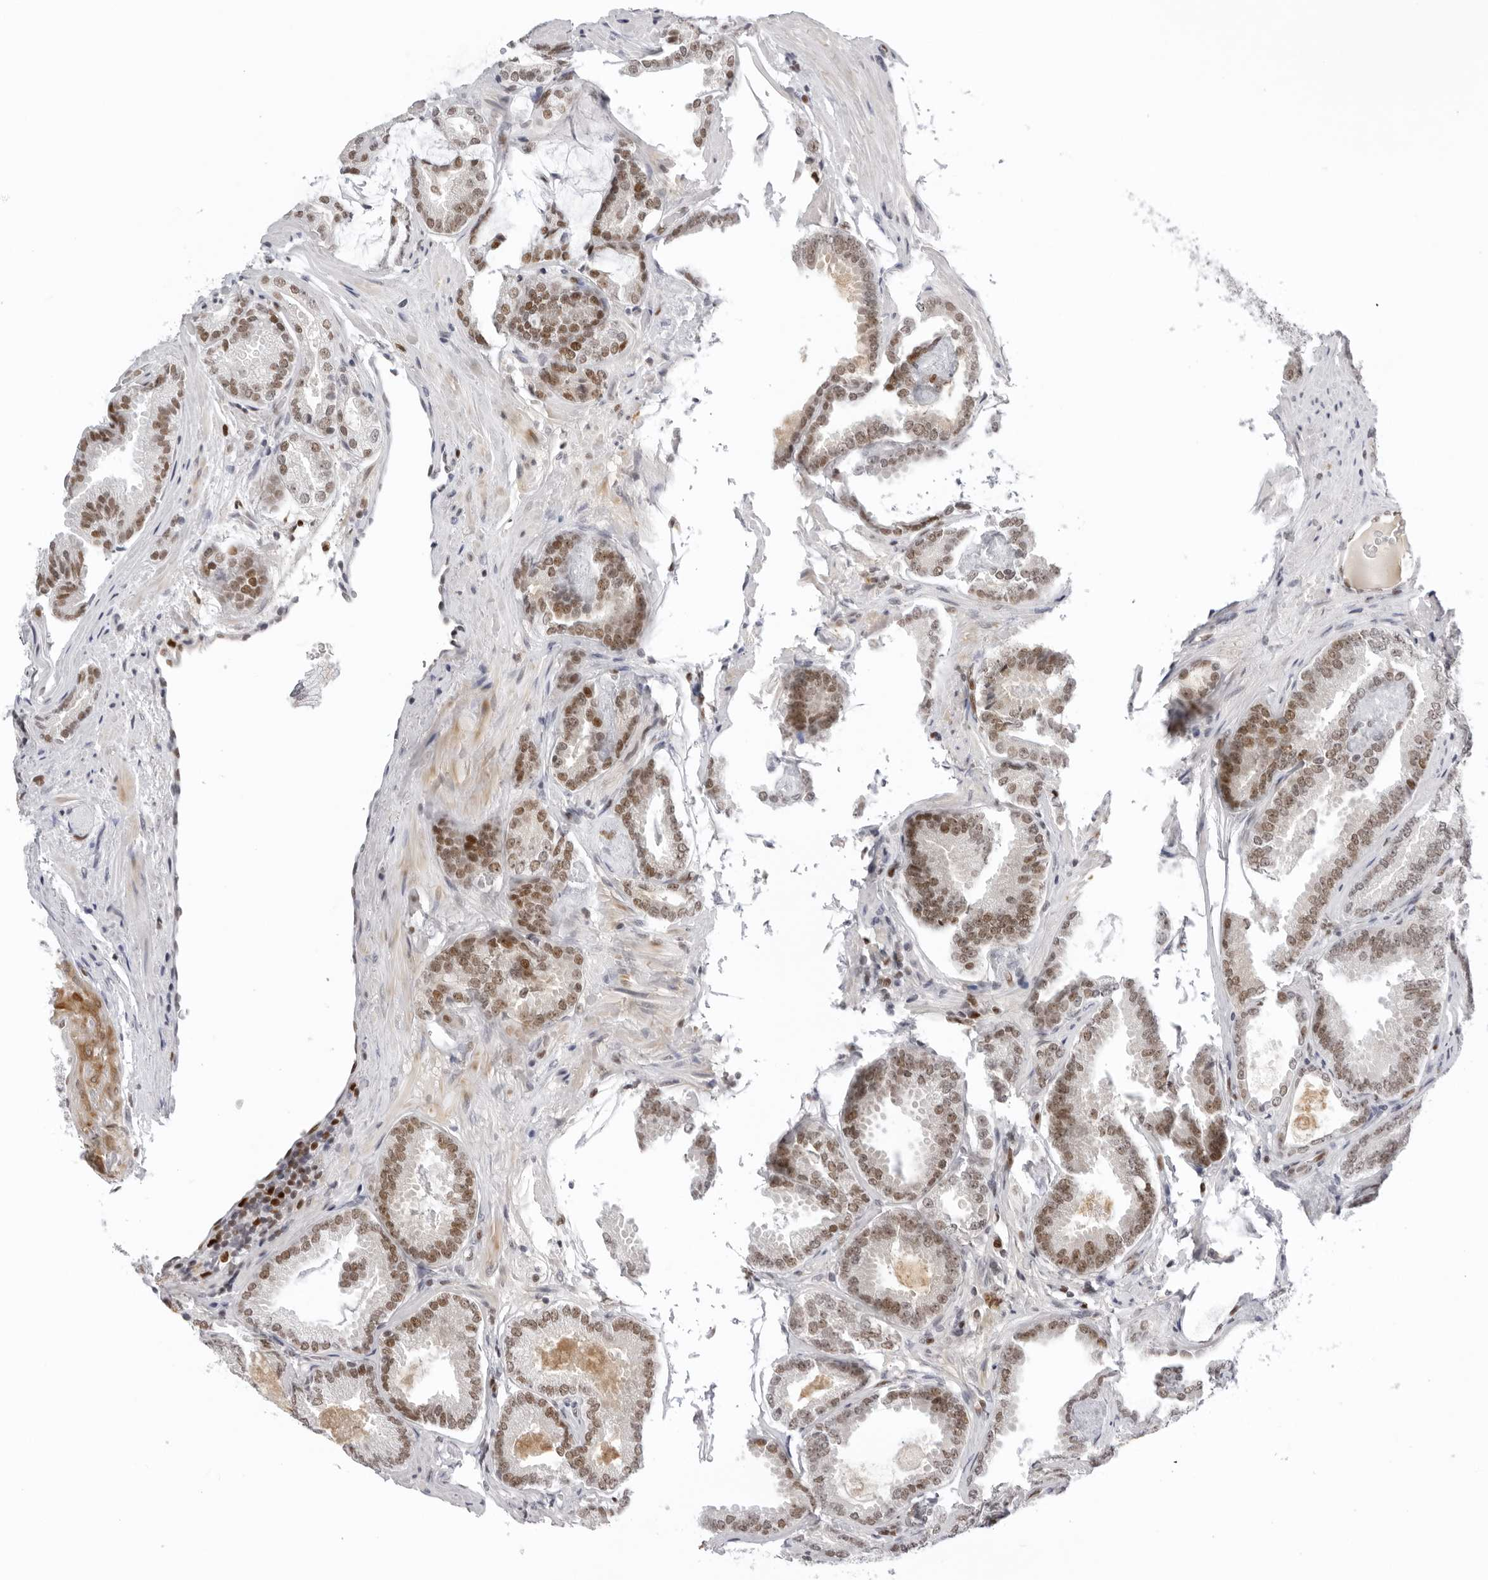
{"staining": {"intensity": "moderate", "quantity": "25%-75%", "location": "nuclear"}, "tissue": "prostate cancer", "cell_type": "Tumor cells", "image_type": "cancer", "snomed": [{"axis": "morphology", "description": "Adenocarcinoma, Low grade"}, {"axis": "topography", "description": "Prostate"}], "caption": "Immunohistochemistry (IHC) staining of prostate adenocarcinoma (low-grade), which exhibits medium levels of moderate nuclear expression in approximately 25%-75% of tumor cells indicating moderate nuclear protein positivity. The staining was performed using DAB (3,3'-diaminobenzidine) (brown) for protein detection and nuclei were counterstained in hematoxylin (blue).", "gene": "OGG1", "patient": {"sex": "male", "age": 71}}